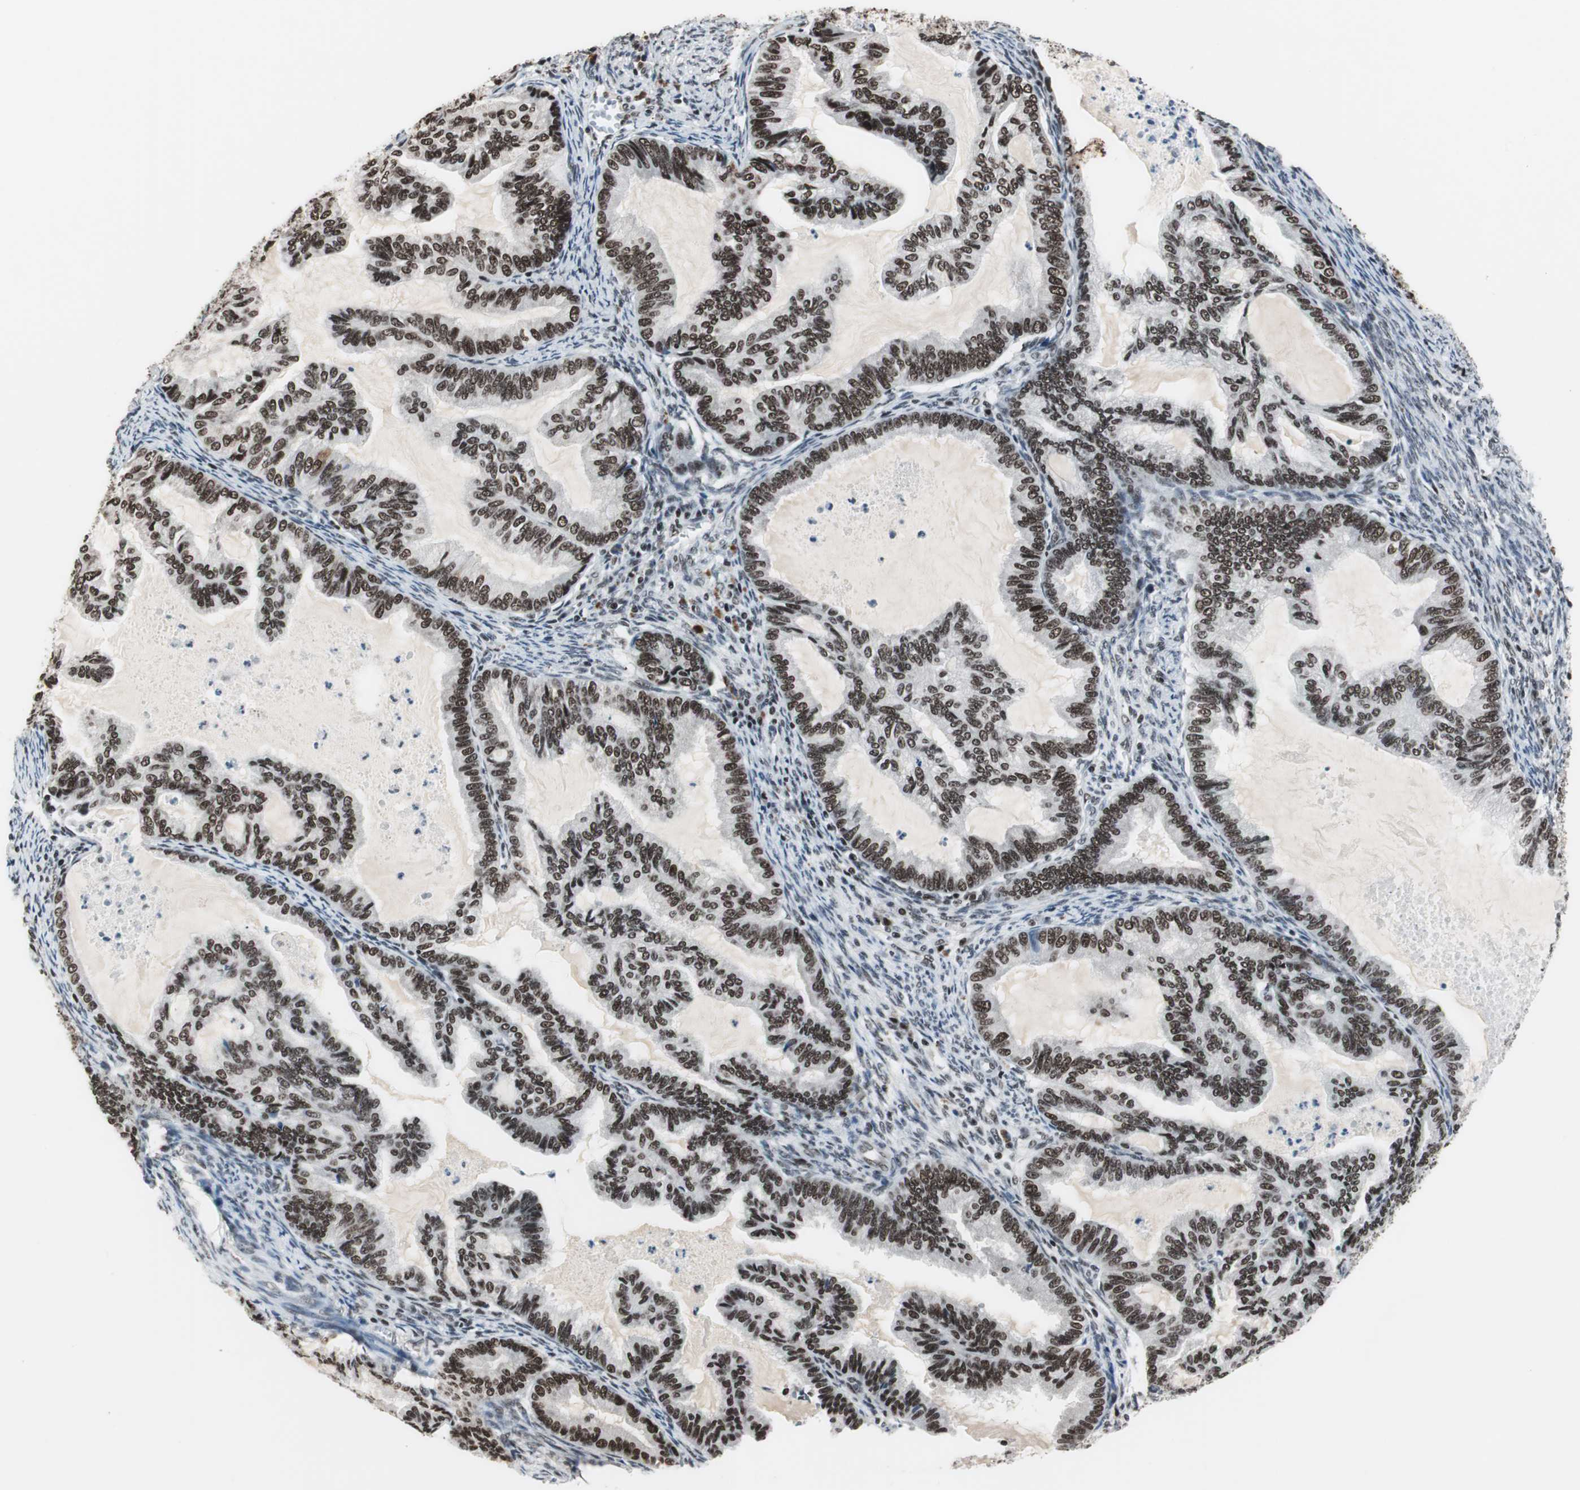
{"staining": {"intensity": "strong", "quantity": ">75%", "location": "nuclear"}, "tissue": "cervical cancer", "cell_type": "Tumor cells", "image_type": "cancer", "snomed": [{"axis": "morphology", "description": "Normal tissue, NOS"}, {"axis": "morphology", "description": "Adenocarcinoma, NOS"}, {"axis": "topography", "description": "Cervix"}, {"axis": "topography", "description": "Endometrium"}], "caption": "Strong nuclear protein positivity is seen in approximately >75% of tumor cells in cervical cancer. The protein is shown in brown color, while the nuclei are stained blue.", "gene": "RAD9A", "patient": {"sex": "female", "age": 86}}